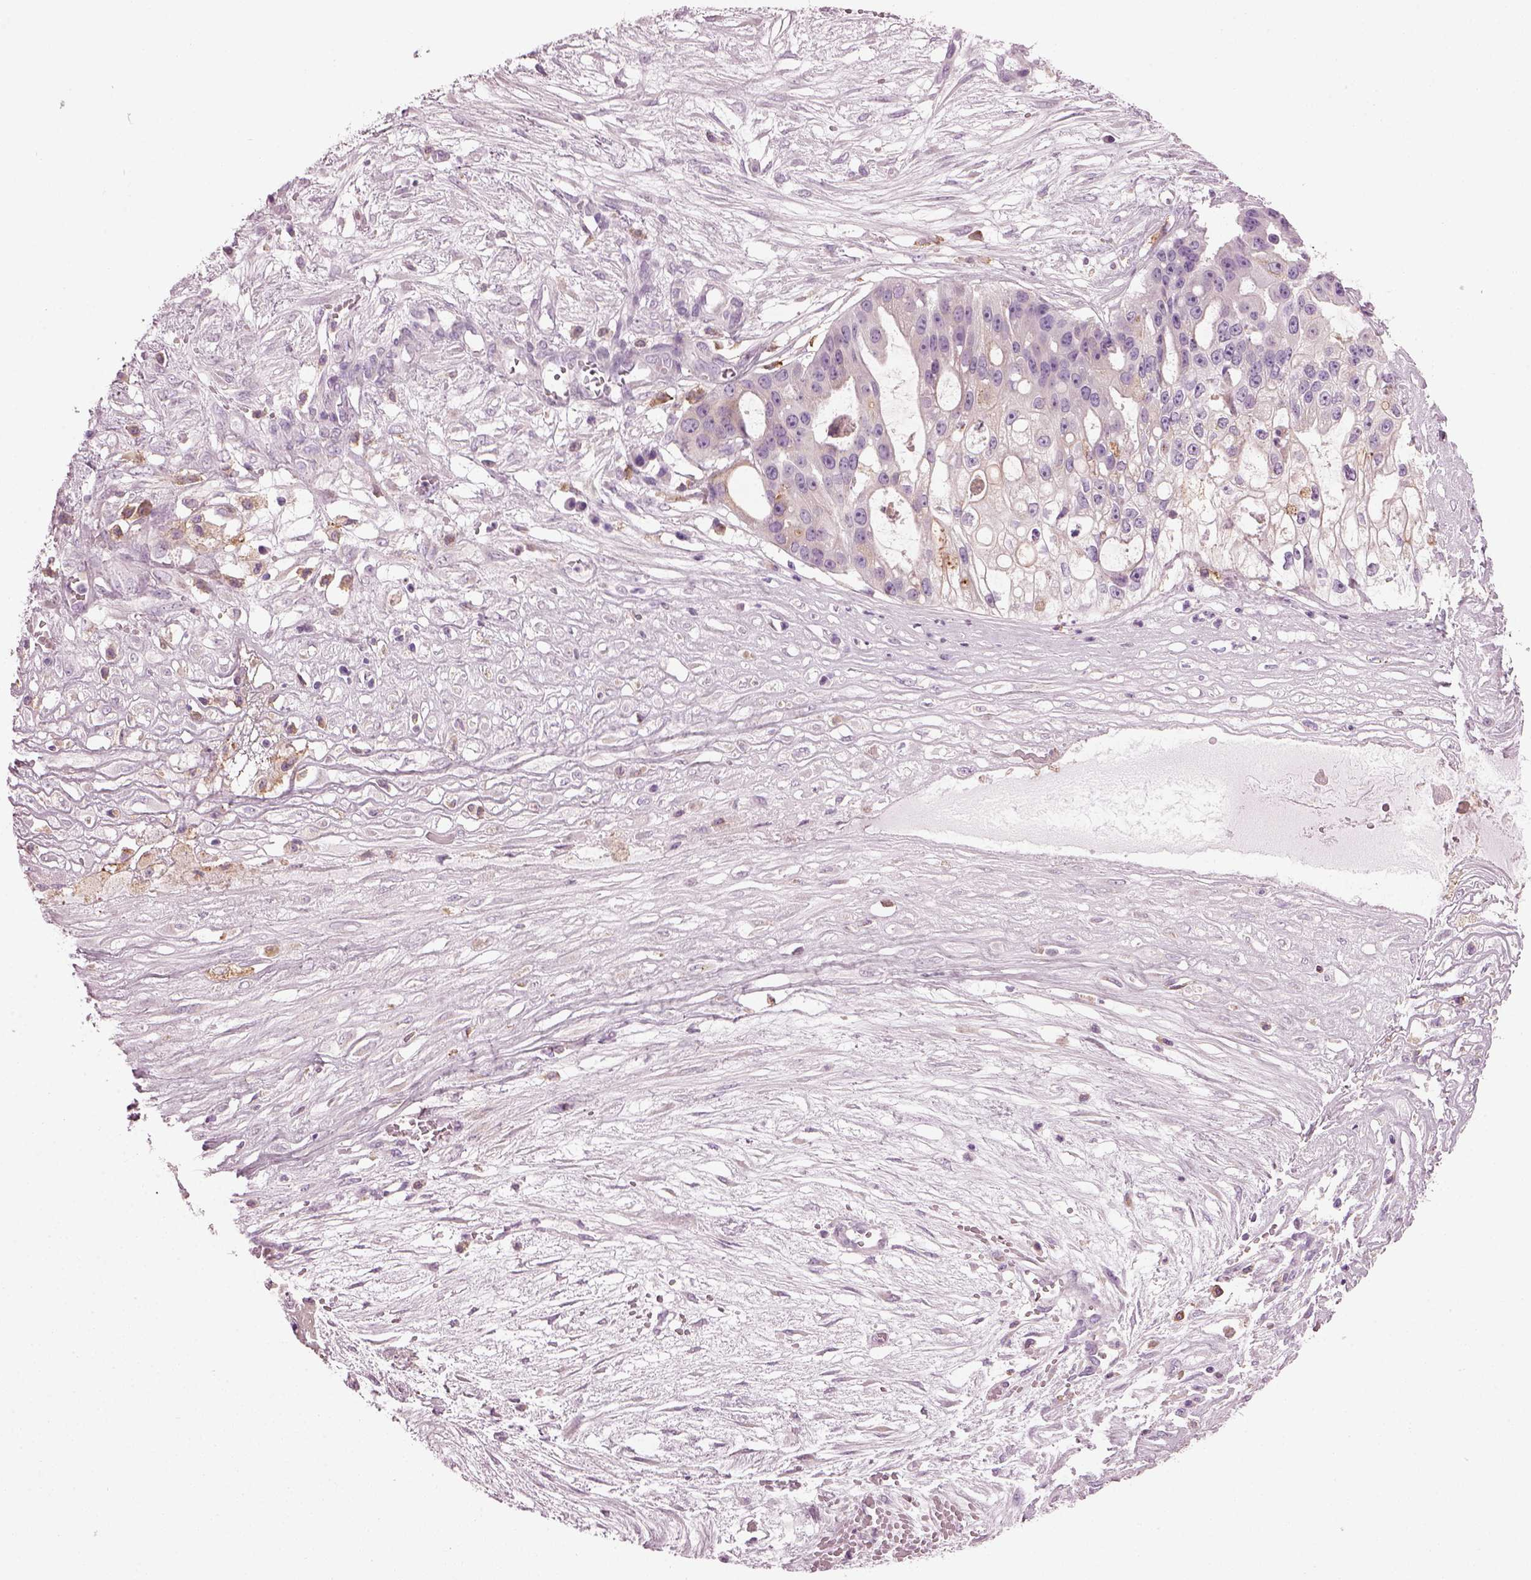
{"staining": {"intensity": "negative", "quantity": "none", "location": "none"}, "tissue": "ovarian cancer", "cell_type": "Tumor cells", "image_type": "cancer", "snomed": [{"axis": "morphology", "description": "Cystadenocarcinoma, serous, NOS"}, {"axis": "topography", "description": "Ovary"}], "caption": "The immunohistochemistry (IHC) micrograph has no significant staining in tumor cells of ovarian cancer (serous cystadenocarcinoma) tissue.", "gene": "TMEM231", "patient": {"sex": "female", "age": 56}}